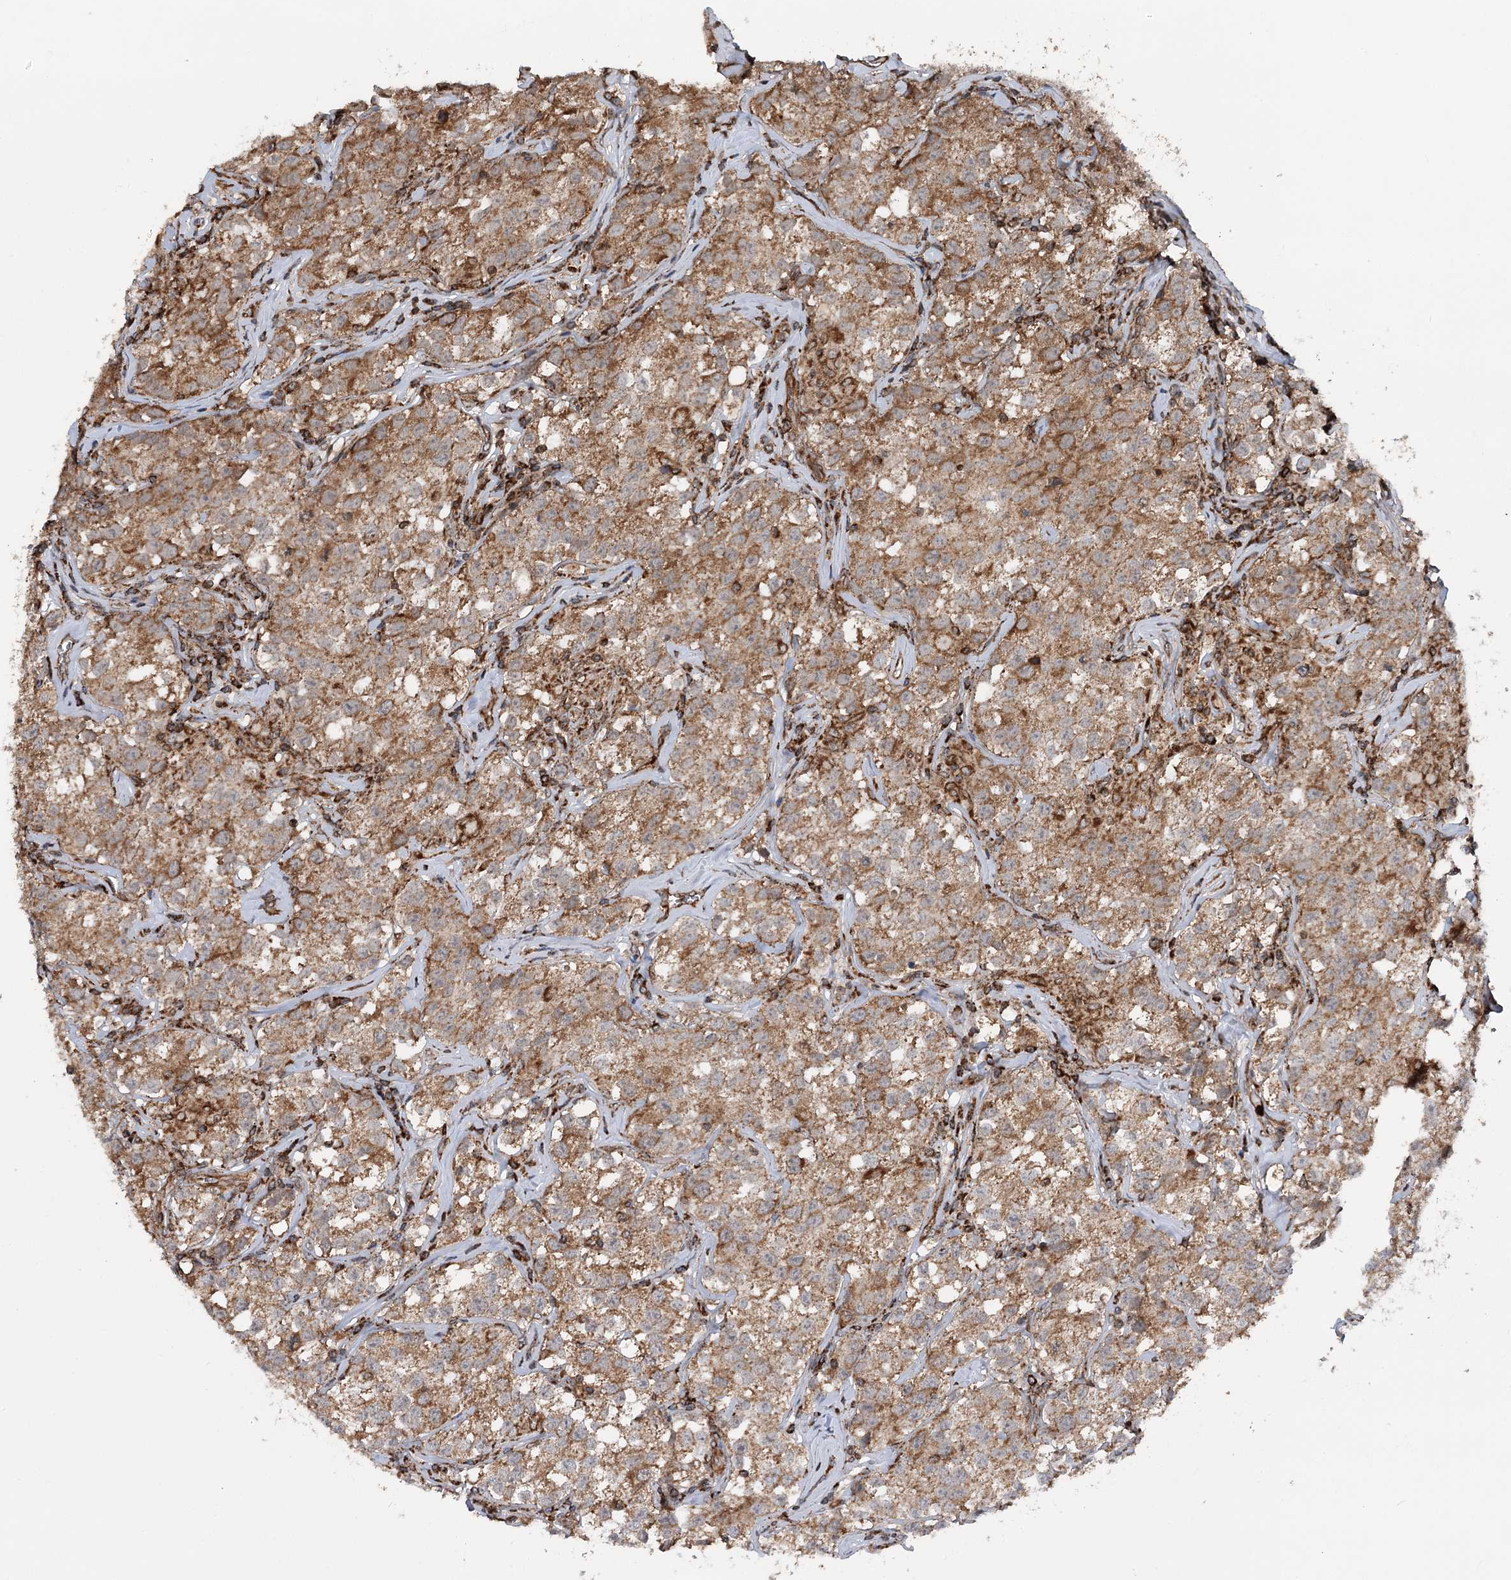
{"staining": {"intensity": "moderate", "quantity": ">75%", "location": "cytoplasmic/membranous"}, "tissue": "testis cancer", "cell_type": "Tumor cells", "image_type": "cancer", "snomed": [{"axis": "morphology", "description": "Seminoma, NOS"}, {"axis": "morphology", "description": "Carcinoma, Embryonal, NOS"}, {"axis": "topography", "description": "Testis"}], "caption": "The image shows immunohistochemical staining of testis embryonal carcinoma. There is moderate cytoplasmic/membranous staining is identified in approximately >75% of tumor cells. Using DAB (brown) and hematoxylin (blue) stains, captured at high magnification using brightfield microscopy.", "gene": "FGFR1OP2", "patient": {"sex": "male", "age": 43}}